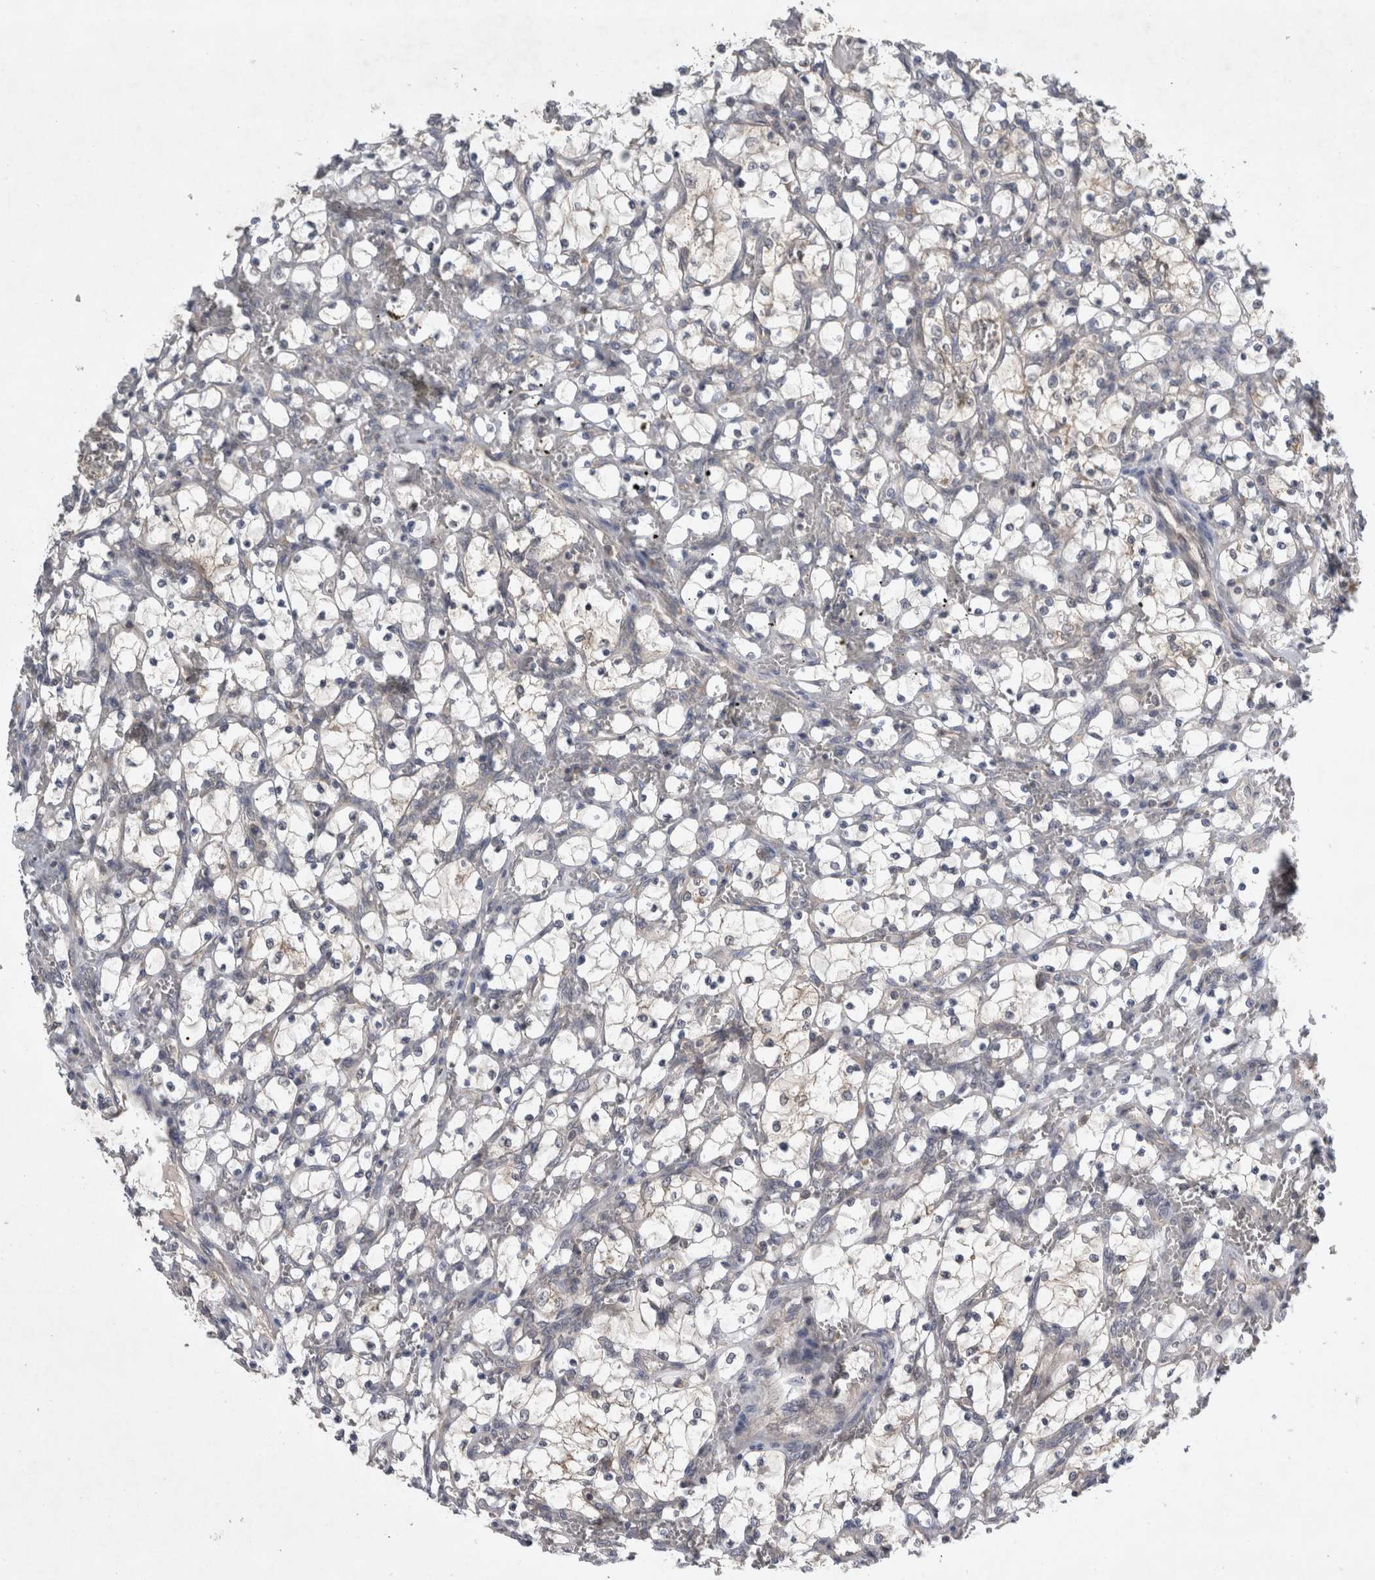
{"staining": {"intensity": "negative", "quantity": "none", "location": "none"}, "tissue": "renal cancer", "cell_type": "Tumor cells", "image_type": "cancer", "snomed": [{"axis": "morphology", "description": "Adenocarcinoma, NOS"}, {"axis": "topography", "description": "Kidney"}], "caption": "This micrograph is of adenocarcinoma (renal) stained with IHC to label a protein in brown with the nuclei are counter-stained blue. There is no staining in tumor cells.", "gene": "AASDHPPT", "patient": {"sex": "female", "age": 69}}